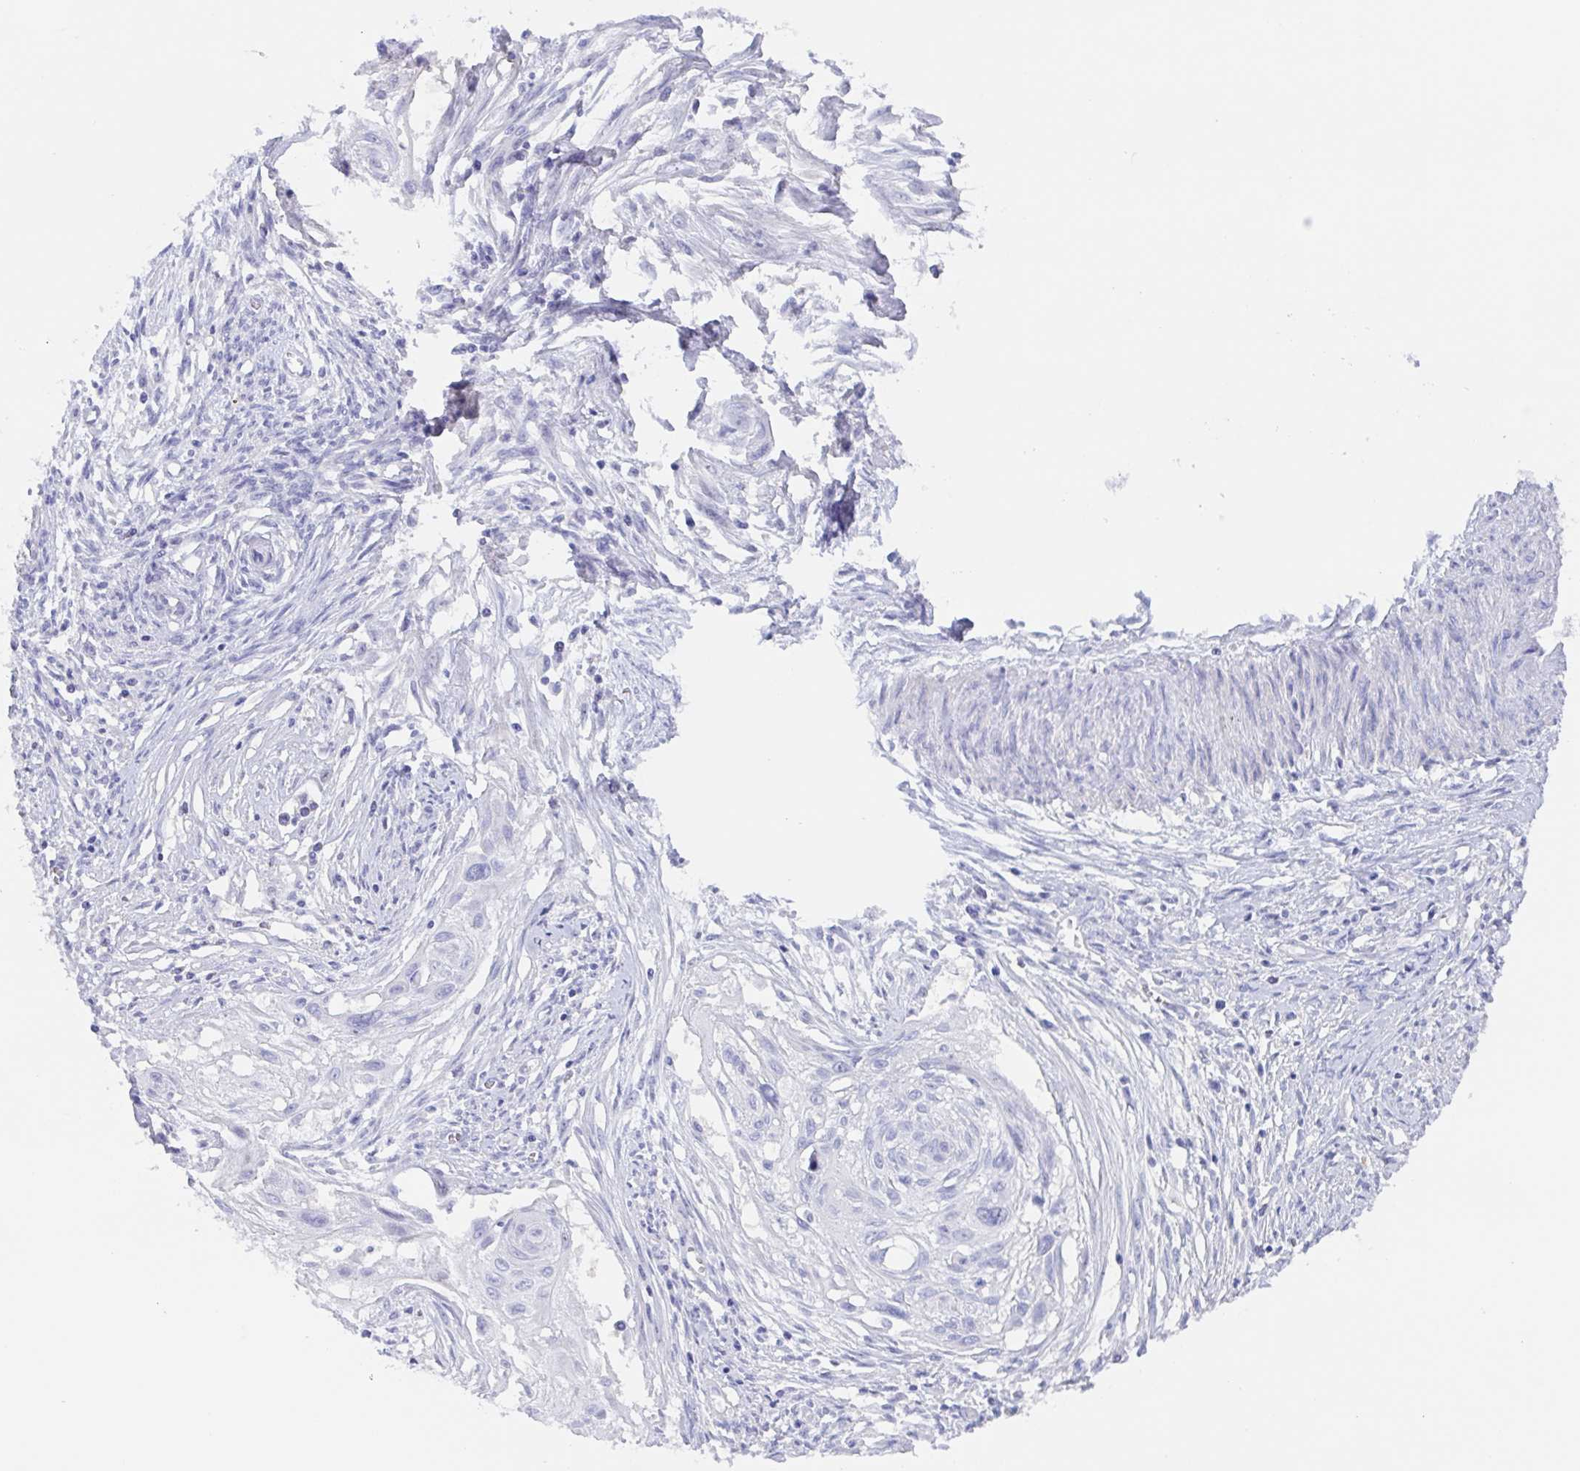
{"staining": {"intensity": "negative", "quantity": "none", "location": "none"}, "tissue": "cervical cancer", "cell_type": "Tumor cells", "image_type": "cancer", "snomed": [{"axis": "morphology", "description": "Squamous cell carcinoma, NOS"}, {"axis": "topography", "description": "Cervix"}], "caption": "Tumor cells show no significant protein staining in squamous cell carcinoma (cervical).", "gene": "MUCL3", "patient": {"sex": "female", "age": 49}}